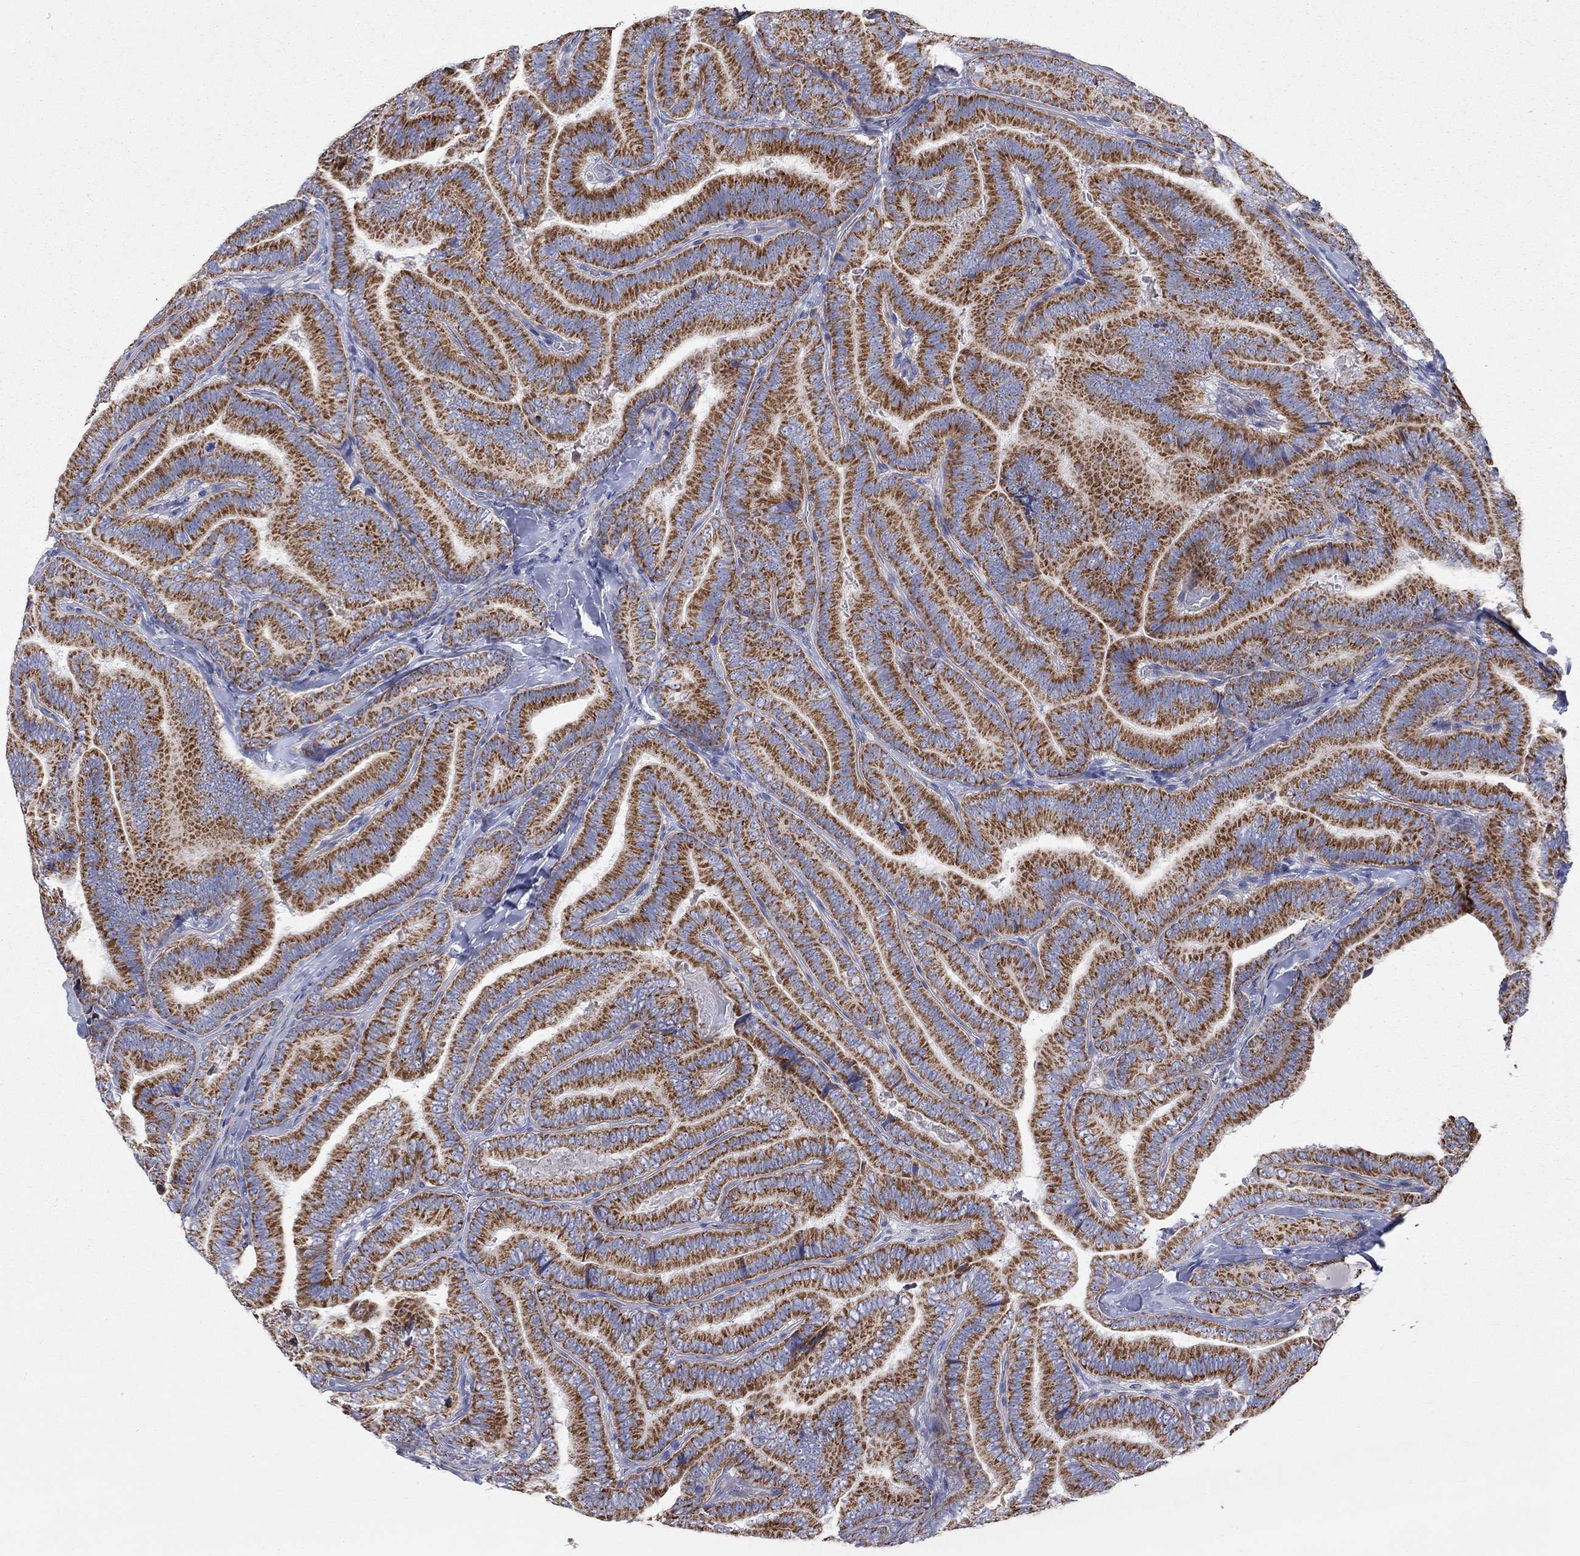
{"staining": {"intensity": "strong", "quantity": ">75%", "location": "cytoplasmic/membranous"}, "tissue": "thyroid cancer", "cell_type": "Tumor cells", "image_type": "cancer", "snomed": [{"axis": "morphology", "description": "Papillary adenocarcinoma, NOS"}, {"axis": "topography", "description": "Thyroid gland"}], "caption": "An image showing strong cytoplasmic/membranous expression in approximately >75% of tumor cells in thyroid cancer (papillary adenocarcinoma), as visualized by brown immunohistochemical staining.", "gene": "RCAN1", "patient": {"sex": "male", "age": 61}}